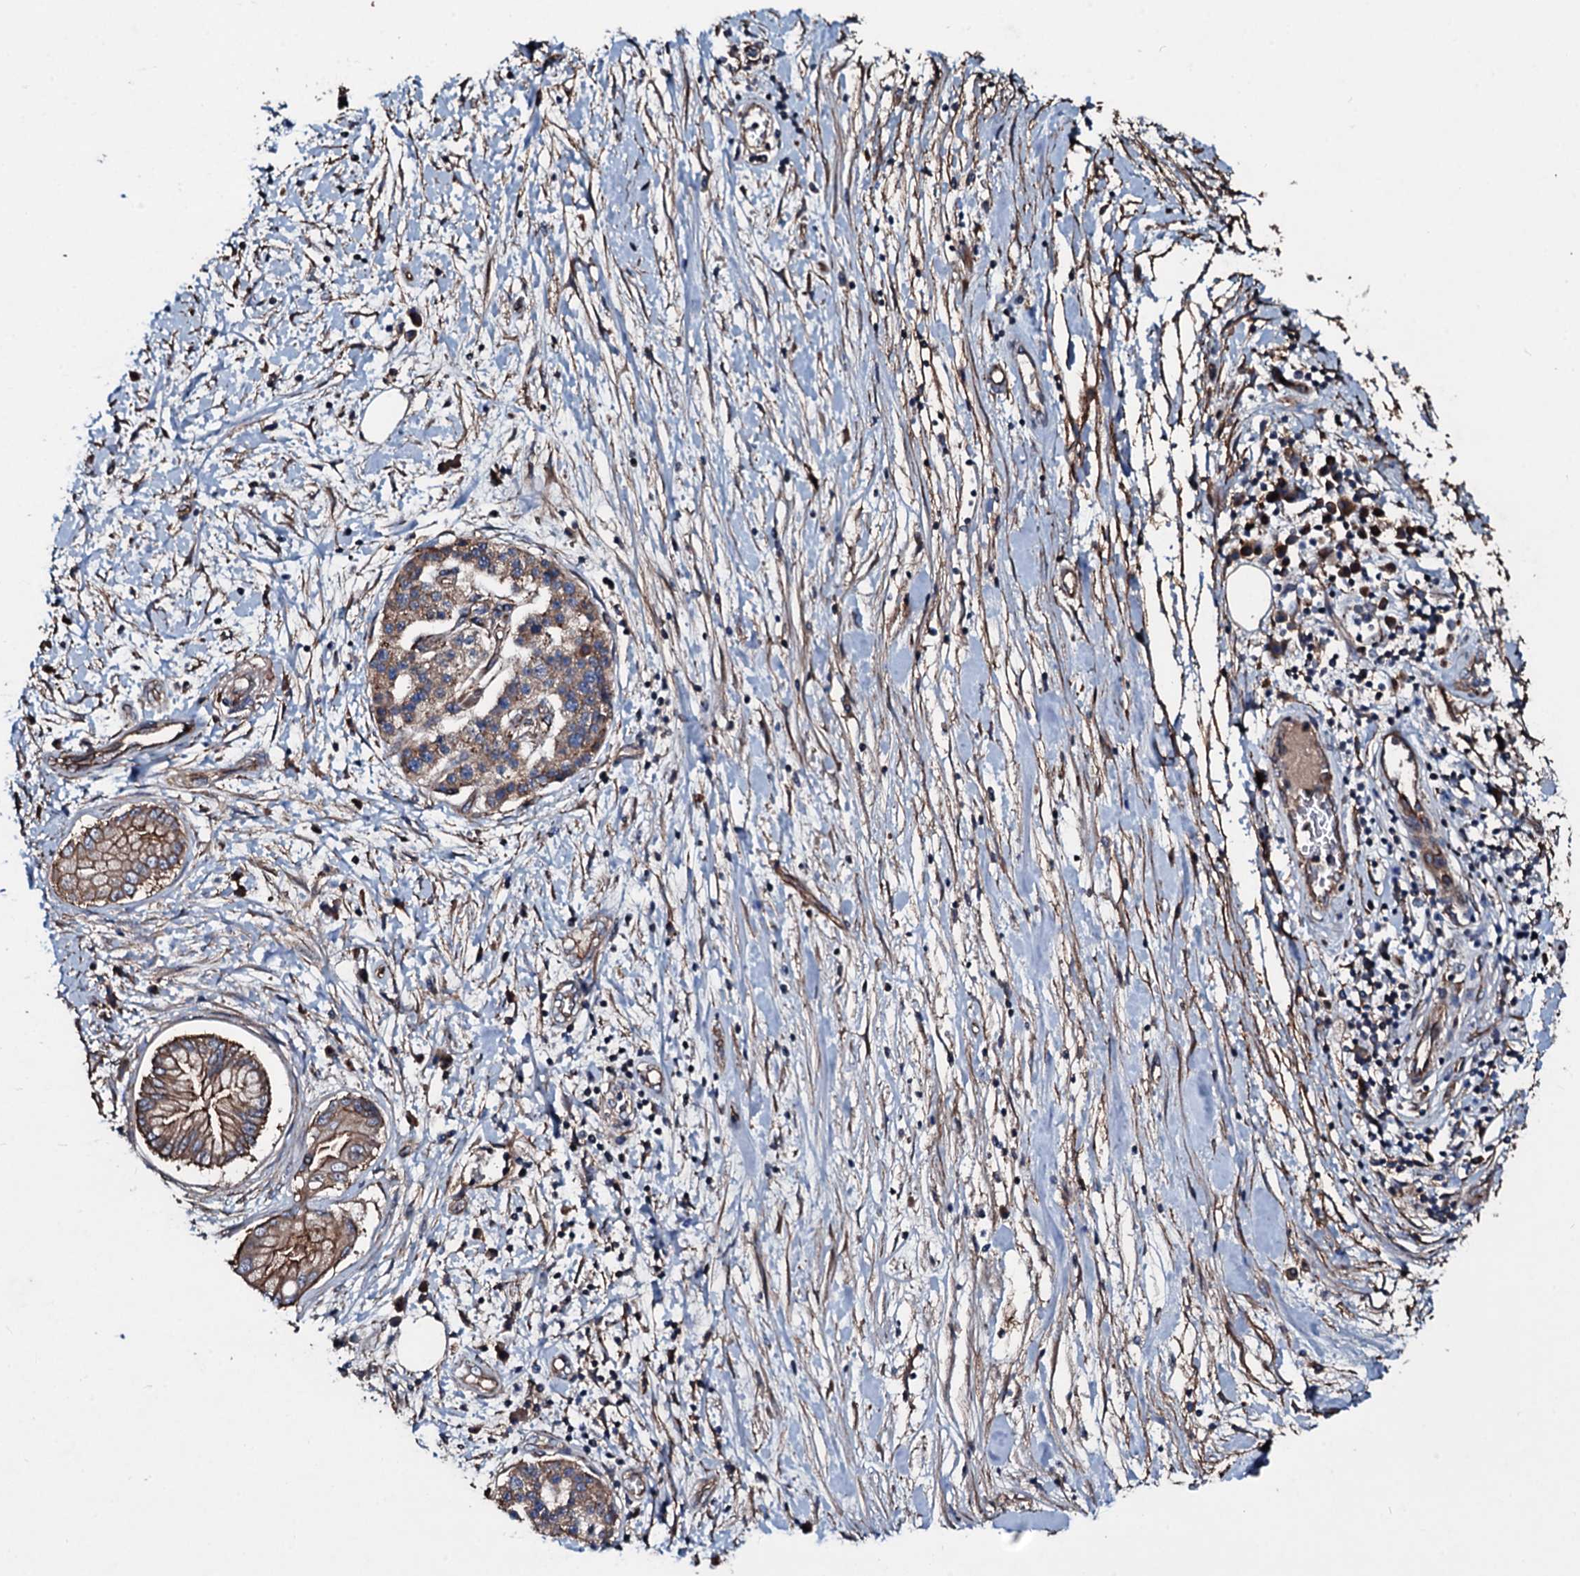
{"staining": {"intensity": "moderate", "quantity": ">75%", "location": "cytoplasmic/membranous"}, "tissue": "pancreatic cancer", "cell_type": "Tumor cells", "image_type": "cancer", "snomed": [{"axis": "morphology", "description": "Adenocarcinoma, NOS"}, {"axis": "topography", "description": "Pancreas"}], "caption": "This image shows pancreatic cancer stained with immunohistochemistry (IHC) to label a protein in brown. The cytoplasmic/membranous of tumor cells show moderate positivity for the protein. Nuclei are counter-stained blue.", "gene": "DMAC2", "patient": {"sex": "female", "age": 73}}